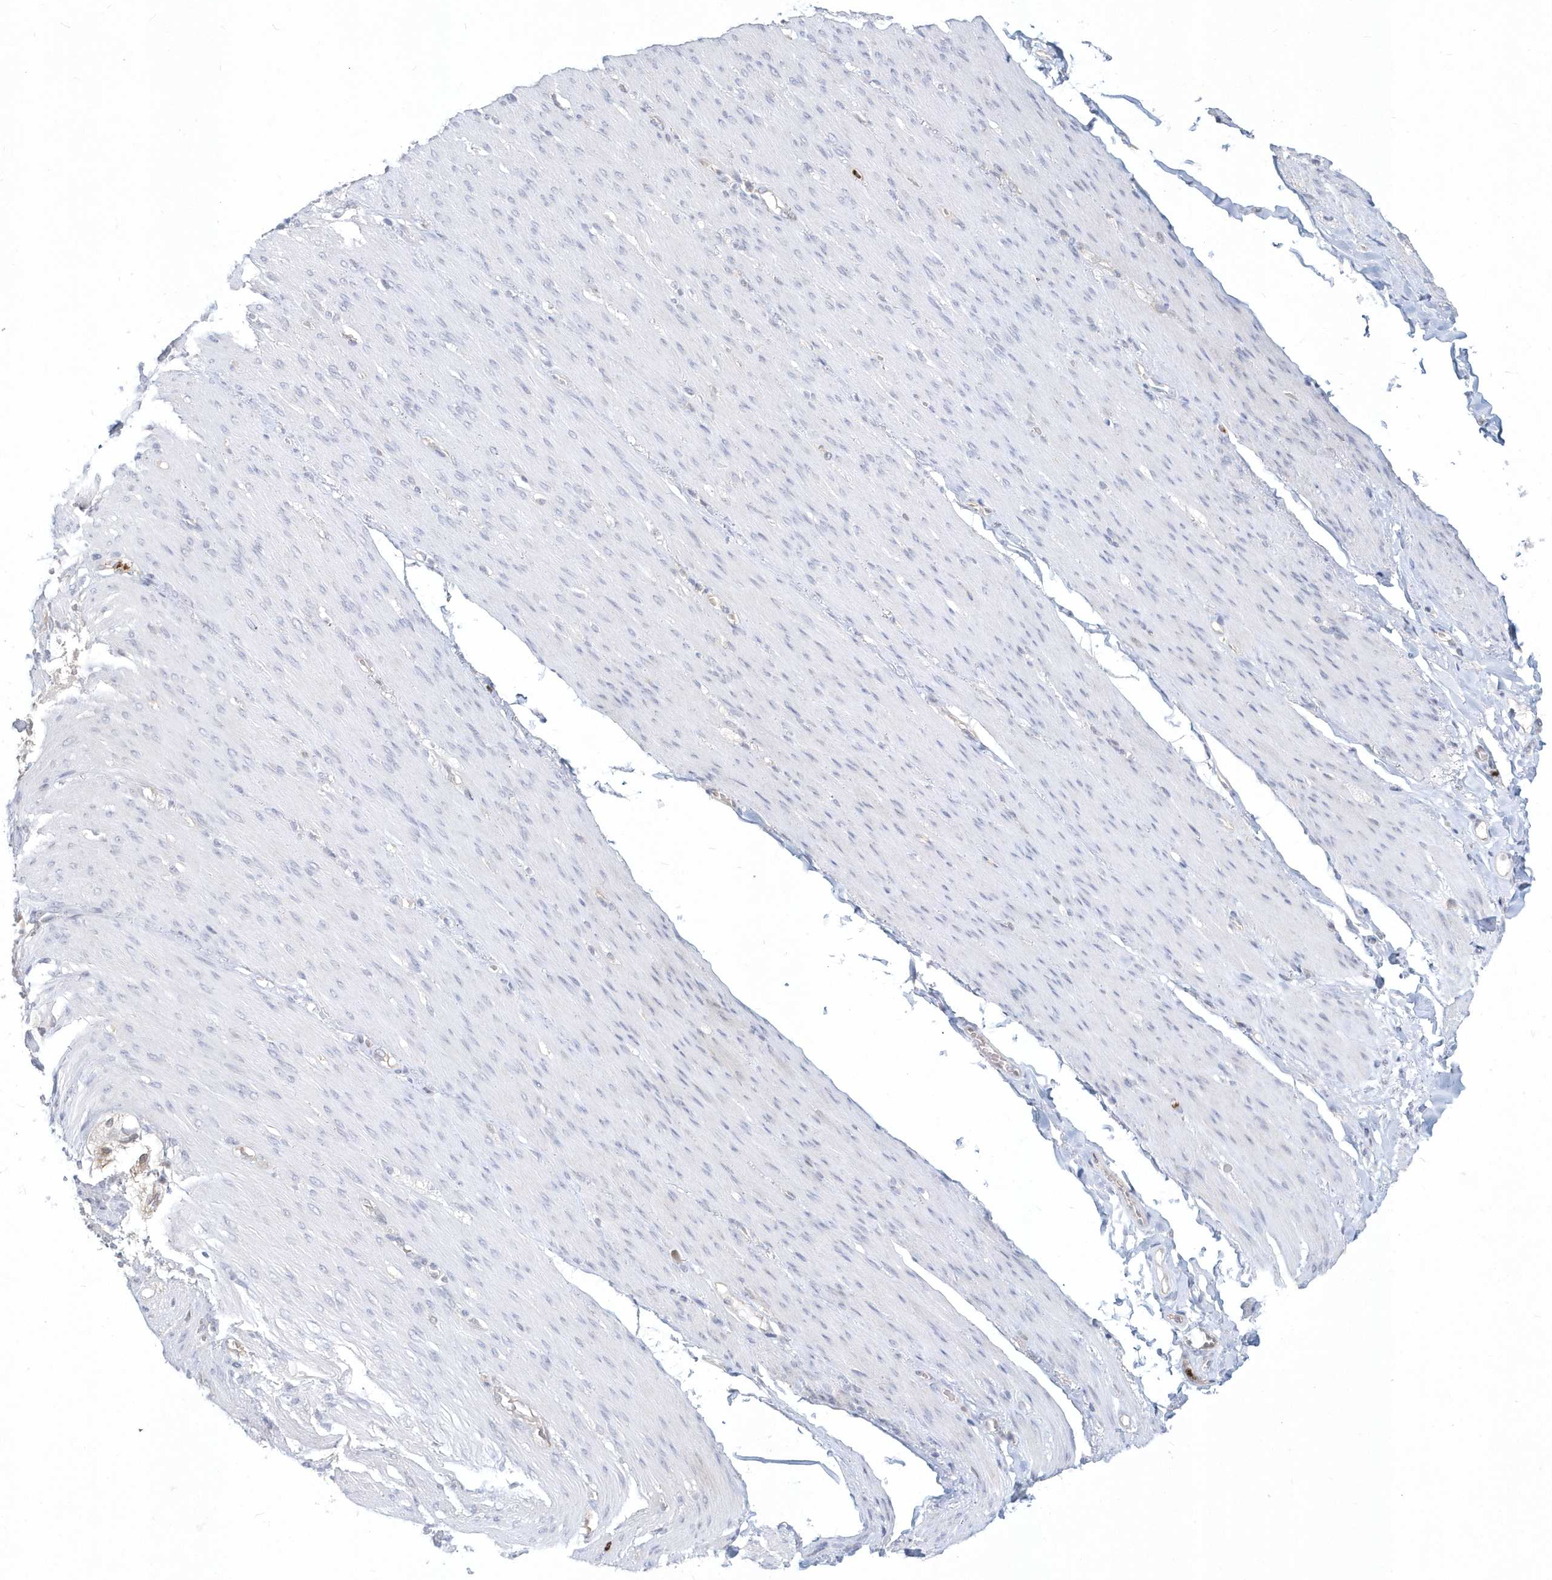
{"staining": {"intensity": "weak", "quantity": ">75%", "location": "cytoplasmic/membranous"}, "tissue": "adipose tissue", "cell_type": "Adipocytes", "image_type": "normal", "snomed": [{"axis": "morphology", "description": "Normal tissue, NOS"}, {"axis": "topography", "description": "Colon"}, {"axis": "topography", "description": "Peripheral nerve tissue"}], "caption": "Human adipose tissue stained for a protein (brown) reveals weak cytoplasmic/membranous positive expression in approximately >75% of adipocytes.", "gene": "RNF7", "patient": {"sex": "female", "age": 61}}